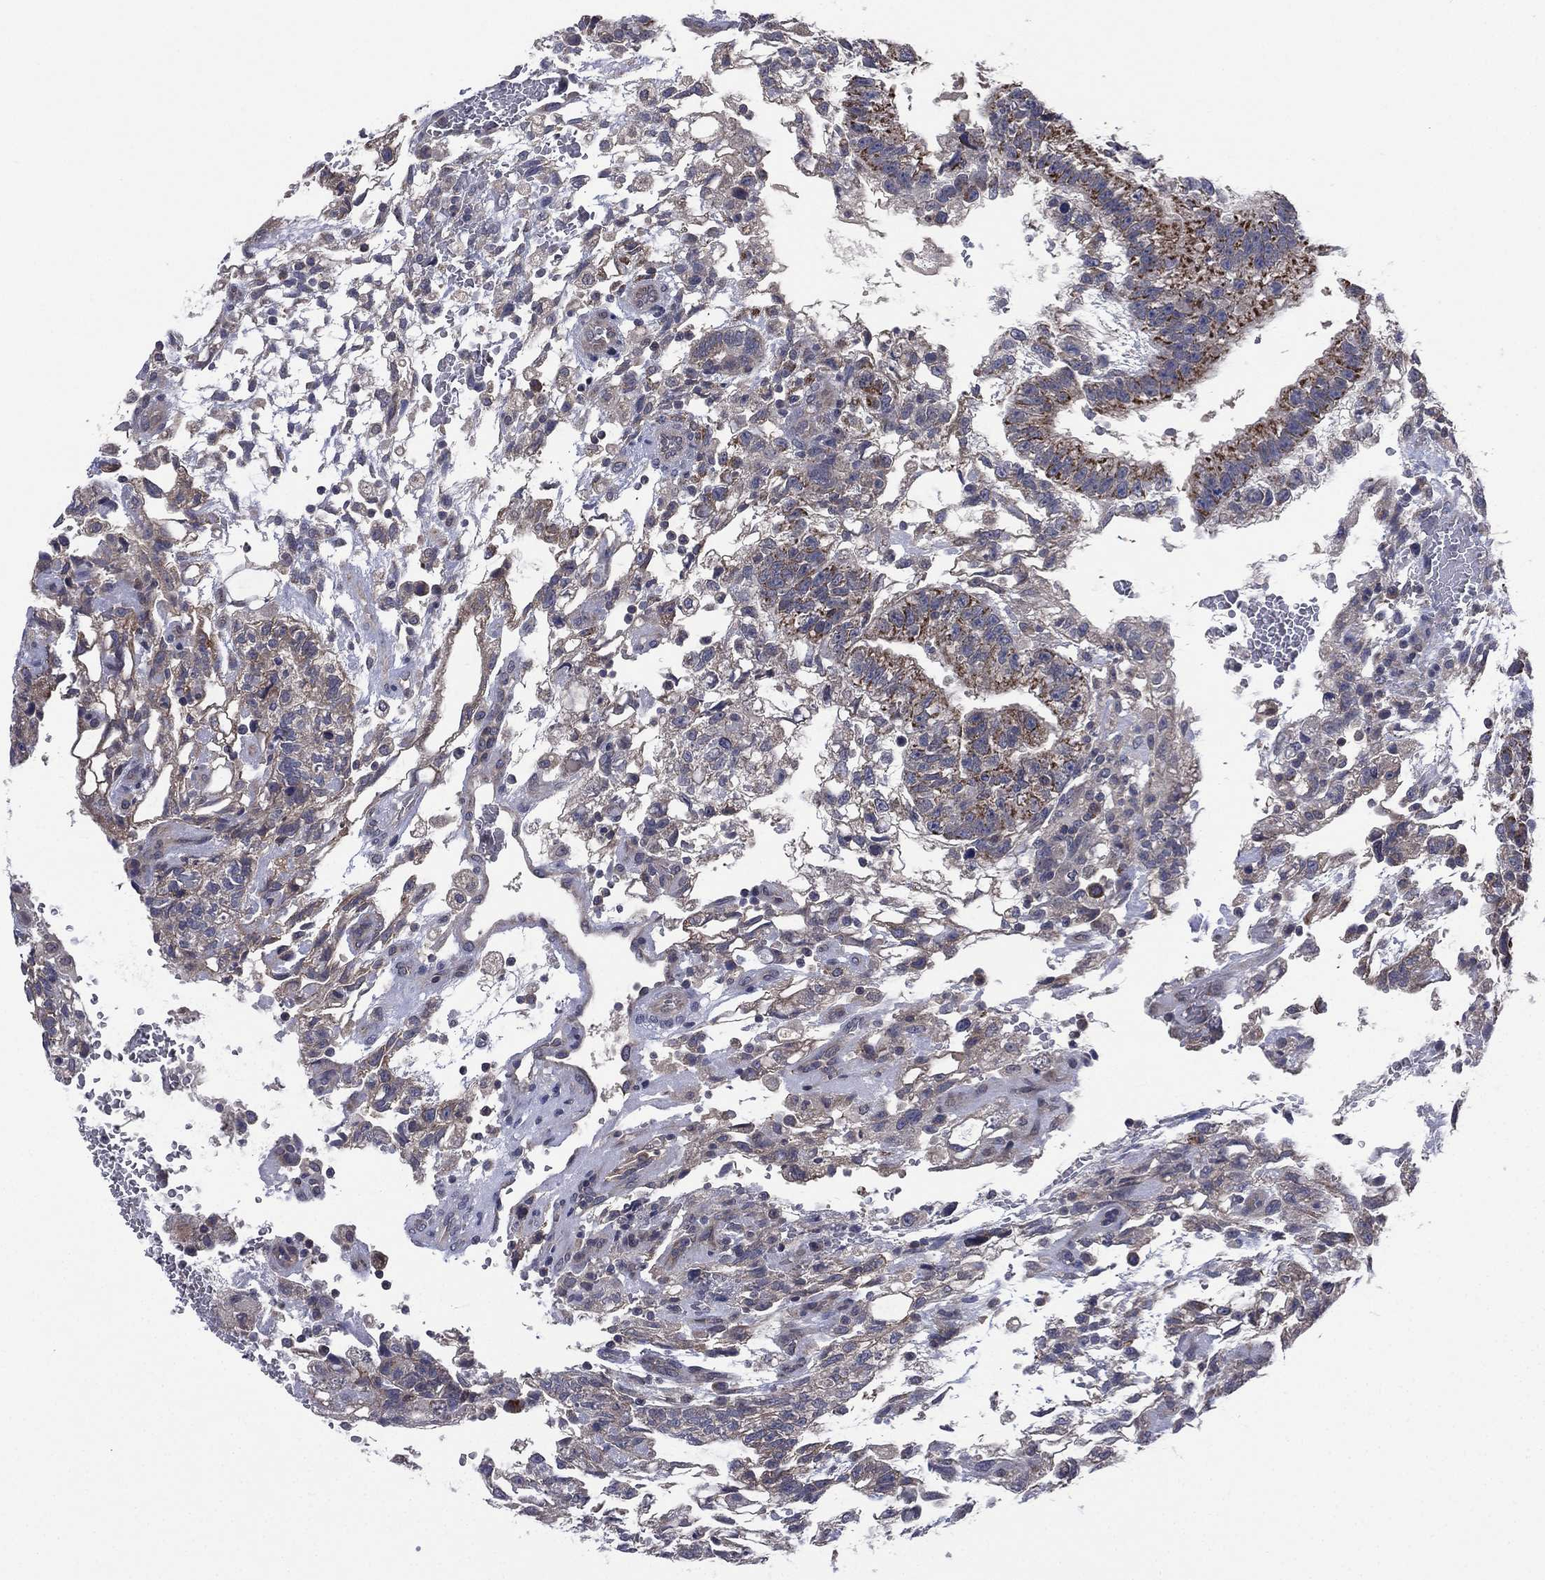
{"staining": {"intensity": "moderate", "quantity": "<25%", "location": "cytoplasmic/membranous"}, "tissue": "testis cancer", "cell_type": "Tumor cells", "image_type": "cancer", "snomed": [{"axis": "morphology", "description": "Carcinoma, Embryonal, NOS"}, {"axis": "topography", "description": "Testis"}], "caption": "Brown immunohistochemical staining in testis cancer (embryonal carcinoma) exhibits moderate cytoplasmic/membranous staining in about <25% of tumor cells.", "gene": "MPP7", "patient": {"sex": "male", "age": 32}}